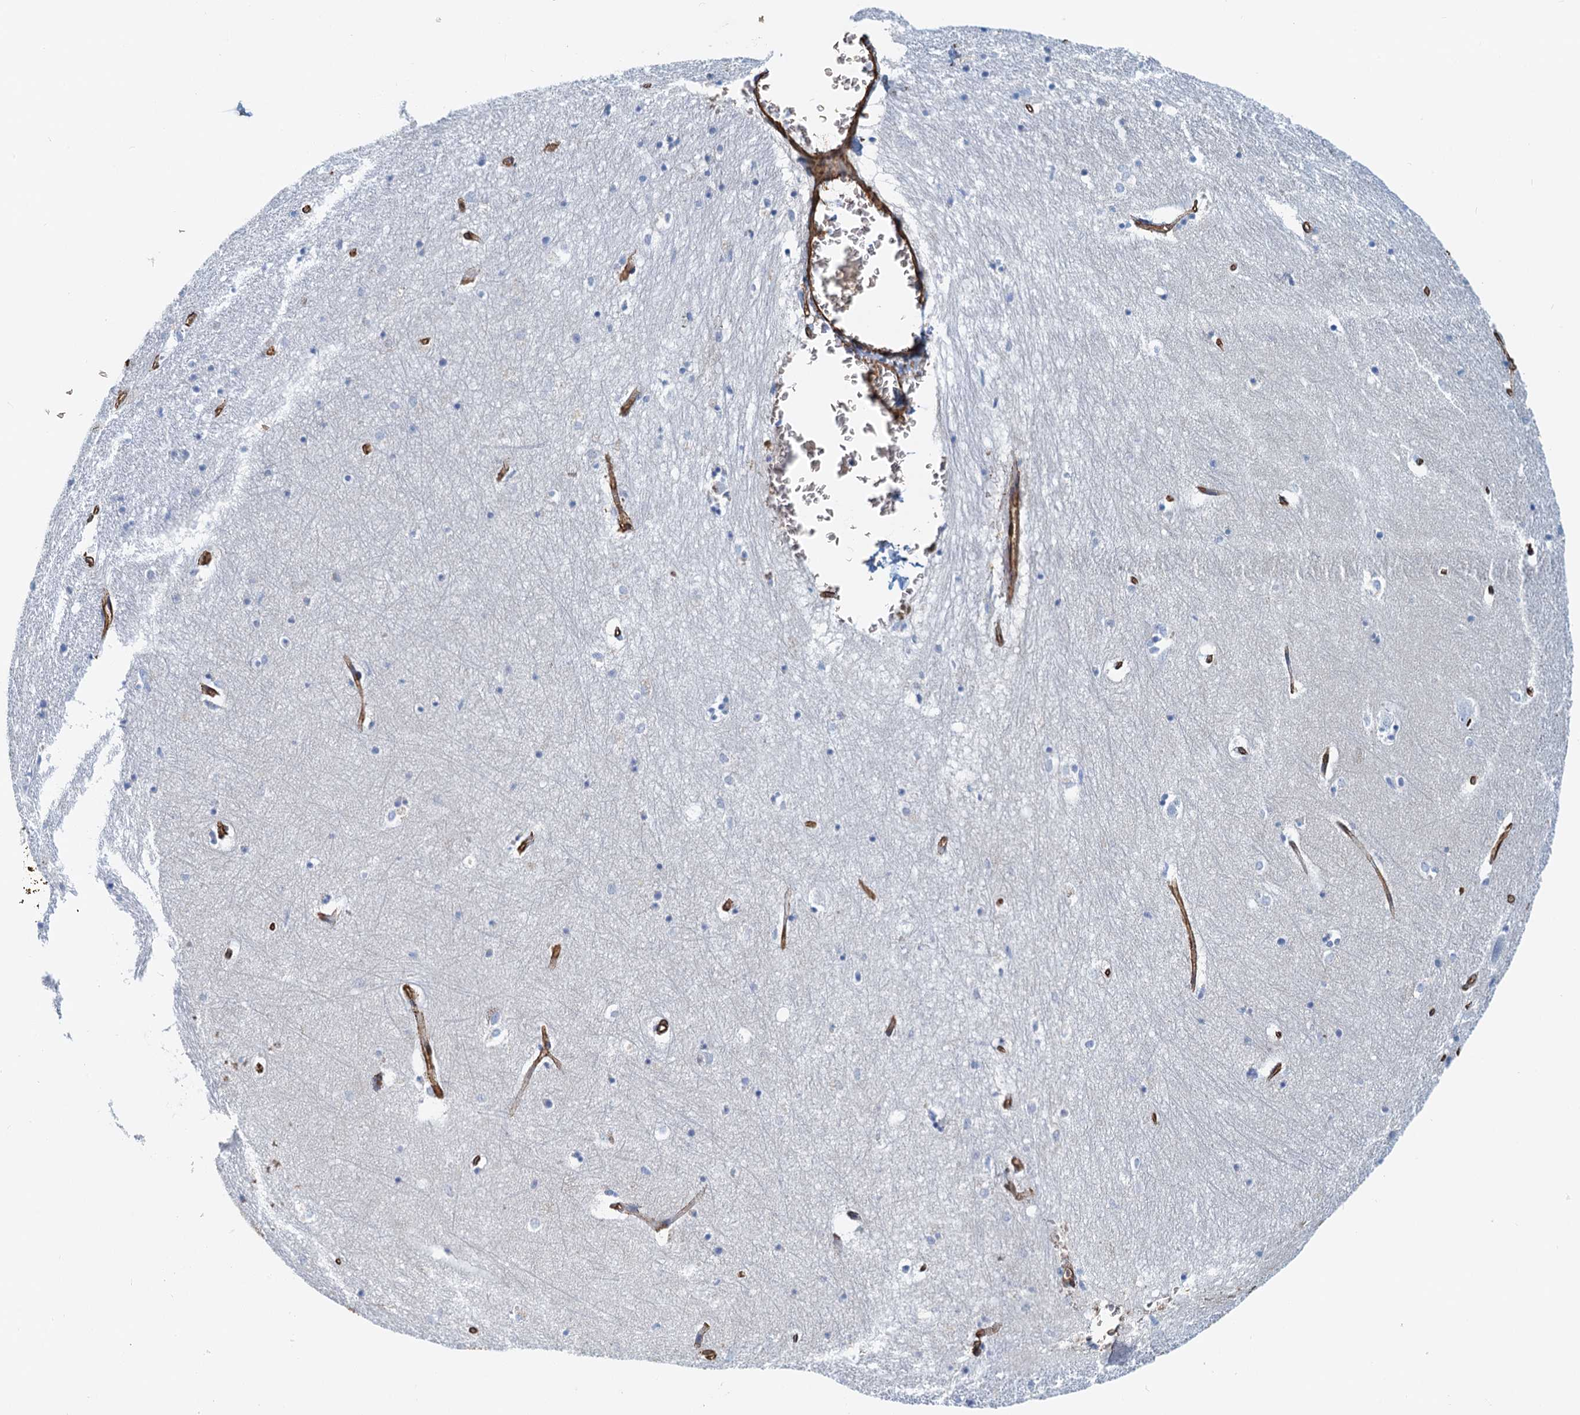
{"staining": {"intensity": "negative", "quantity": "none", "location": "none"}, "tissue": "hippocampus", "cell_type": "Glial cells", "image_type": "normal", "snomed": [{"axis": "morphology", "description": "Normal tissue, NOS"}, {"axis": "topography", "description": "Hippocampus"}], "caption": "A micrograph of hippocampus stained for a protein displays no brown staining in glial cells. (DAB immunohistochemistry (IHC) visualized using brightfield microscopy, high magnification).", "gene": "DGKG", "patient": {"sex": "female", "age": 64}}